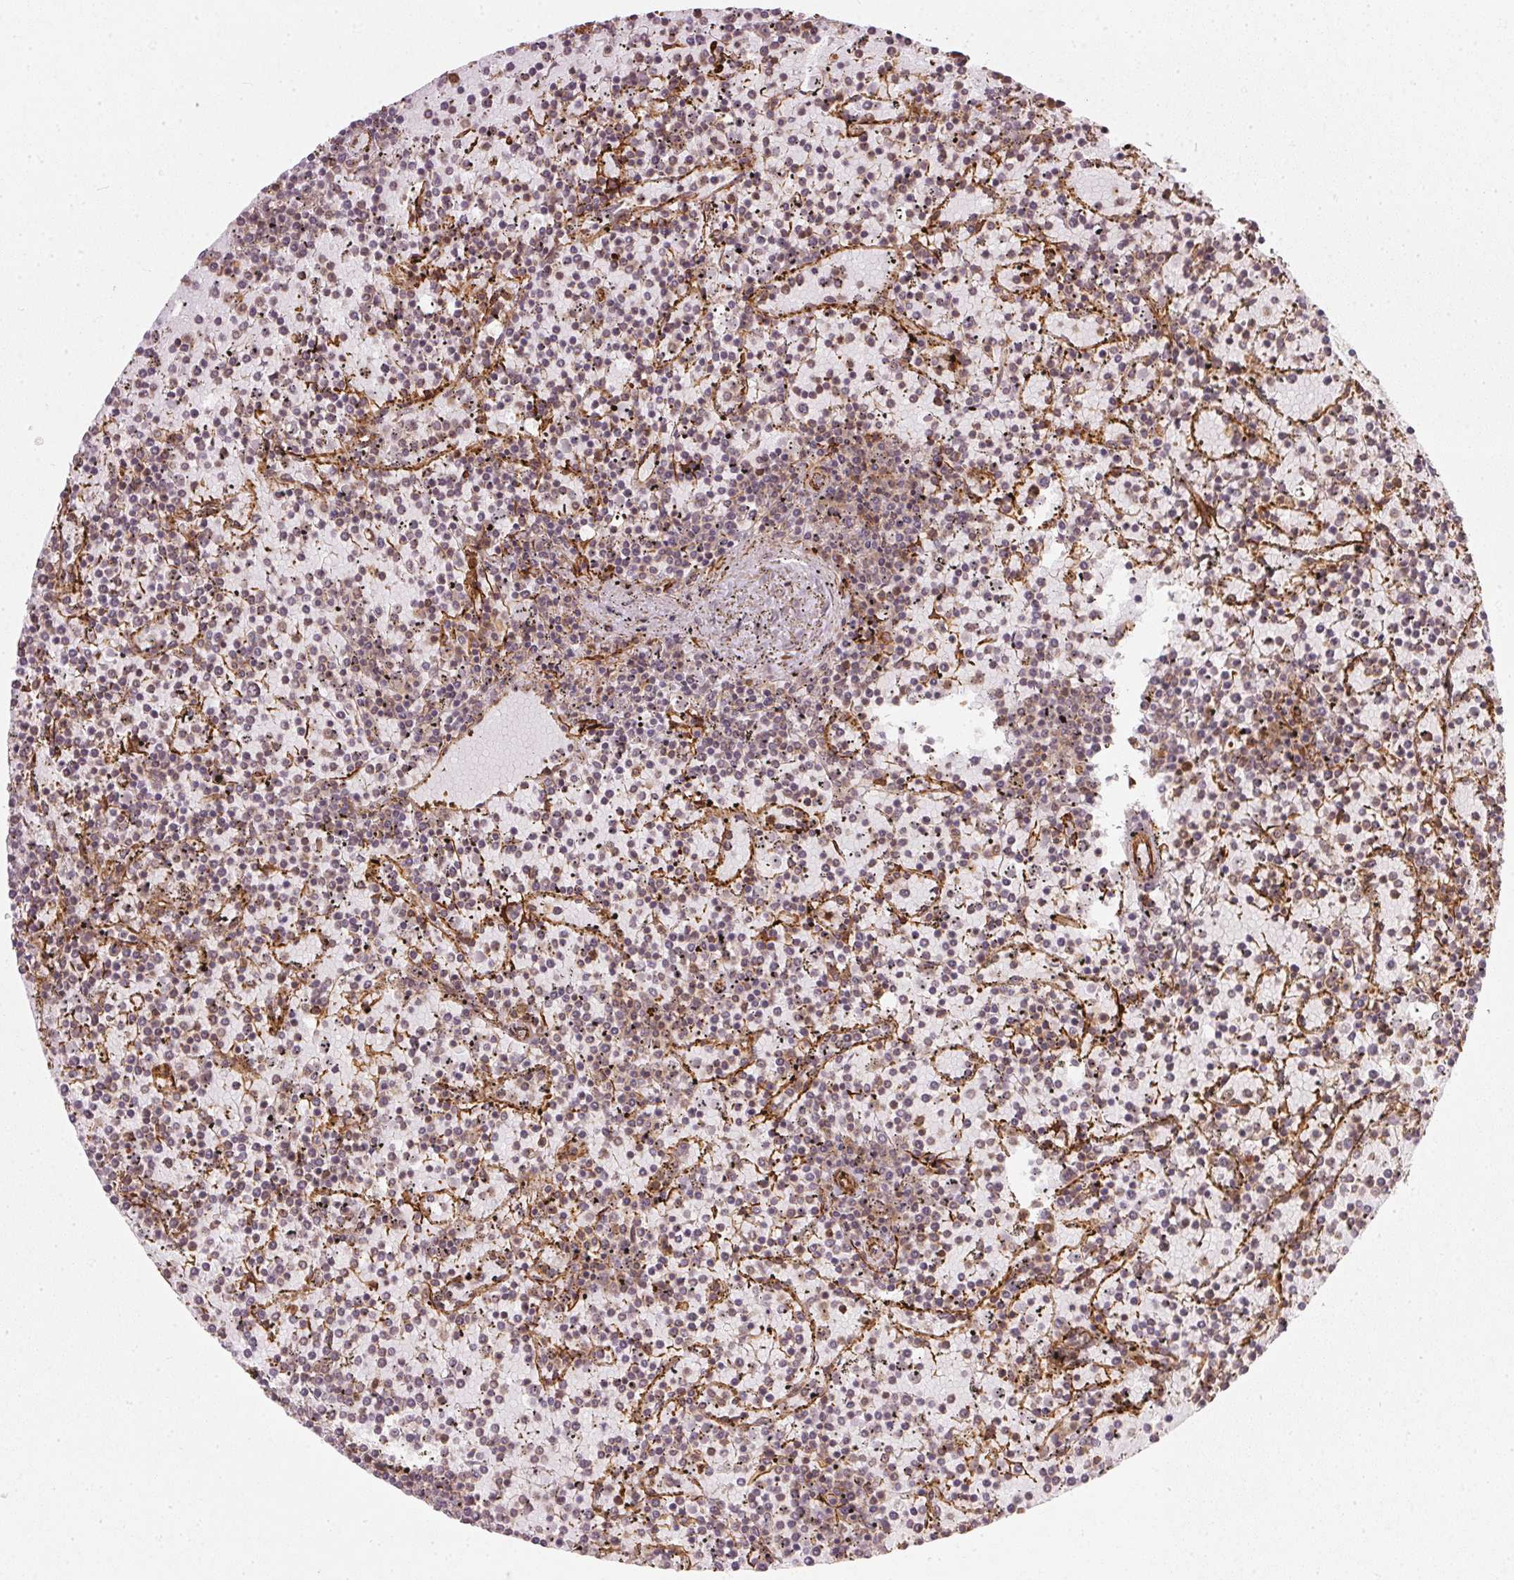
{"staining": {"intensity": "weak", "quantity": "25%-75%", "location": "cytoplasmic/membranous"}, "tissue": "lymphoma", "cell_type": "Tumor cells", "image_type": "cancer", "snomed": [{"axis": "morphology", "description": "Malignant lymphoma, non-Hodgkin's type, Low grade"}, {"axis": "topography", "description": "Spleen"}], "caption": "High-magnification brightfield microscopy of lymphoma stained with DAB (3,3'-diaminobenzidine) (brown) and counterstained with hematoxylin (blue). tumor cells exhibit weak cytoplasmic/membranous positivity is present in about25%-75% of cells.", "gene": "NADK2", "patient": {"sex": "female", "age": 77}}